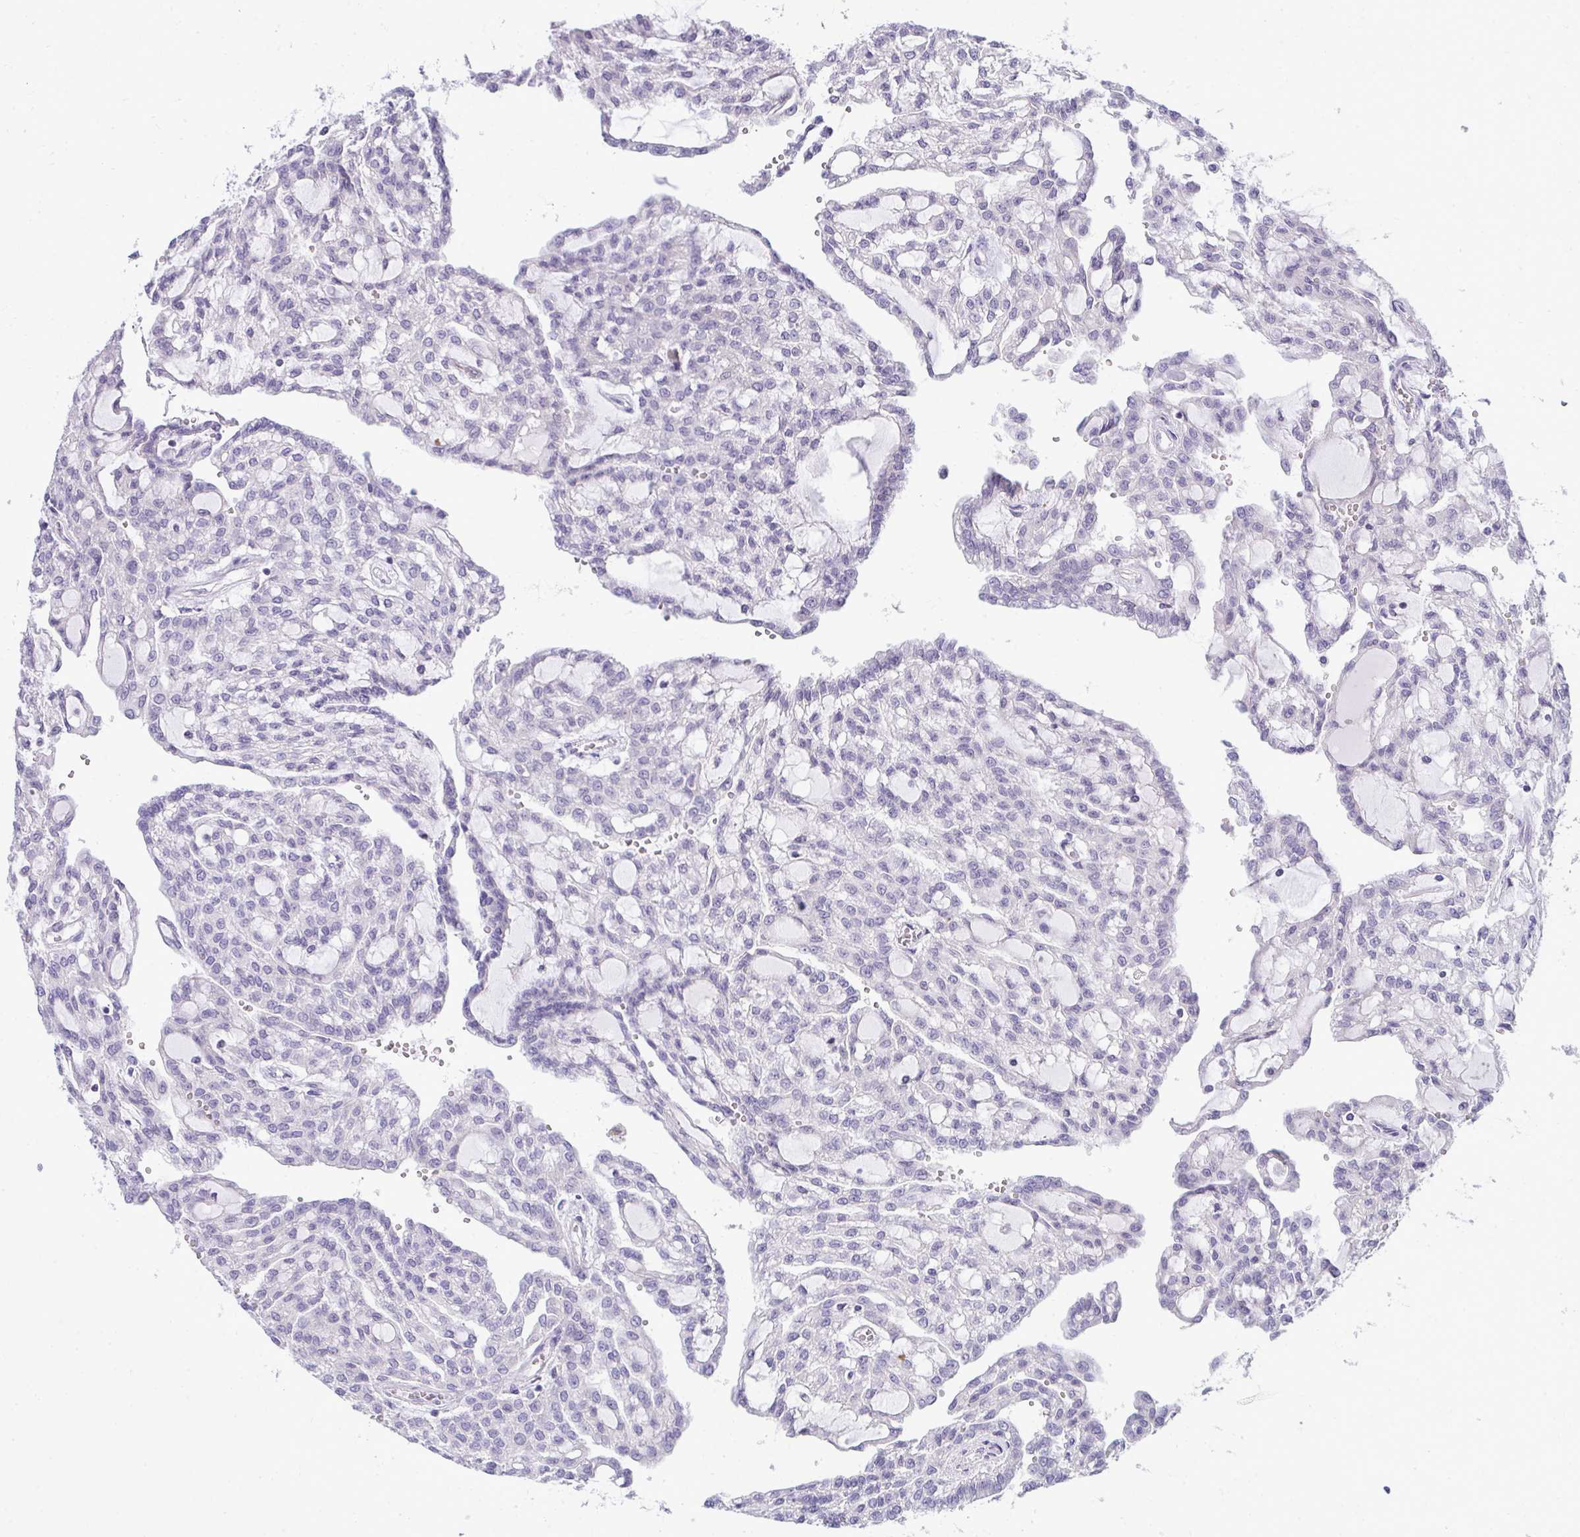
{"staining": {"intensity": "negative", "quantity": "none", "location": "none"}, "tissue": "renal cancer", "cell_type": "Tumor cells", "image_type": "cancer", "snomed": [{"axis": "morphology", "description": "Adenocarcinoma, NOS"}, {"axis": "topography", "description": "Kidney"}], "caption": "Renal adenocarcinoma was stained to show a protein in brown. There is no significant expression in tumor cells.", "gene": "VPS4B", "patient": {"sex": "male", "age": 63}}